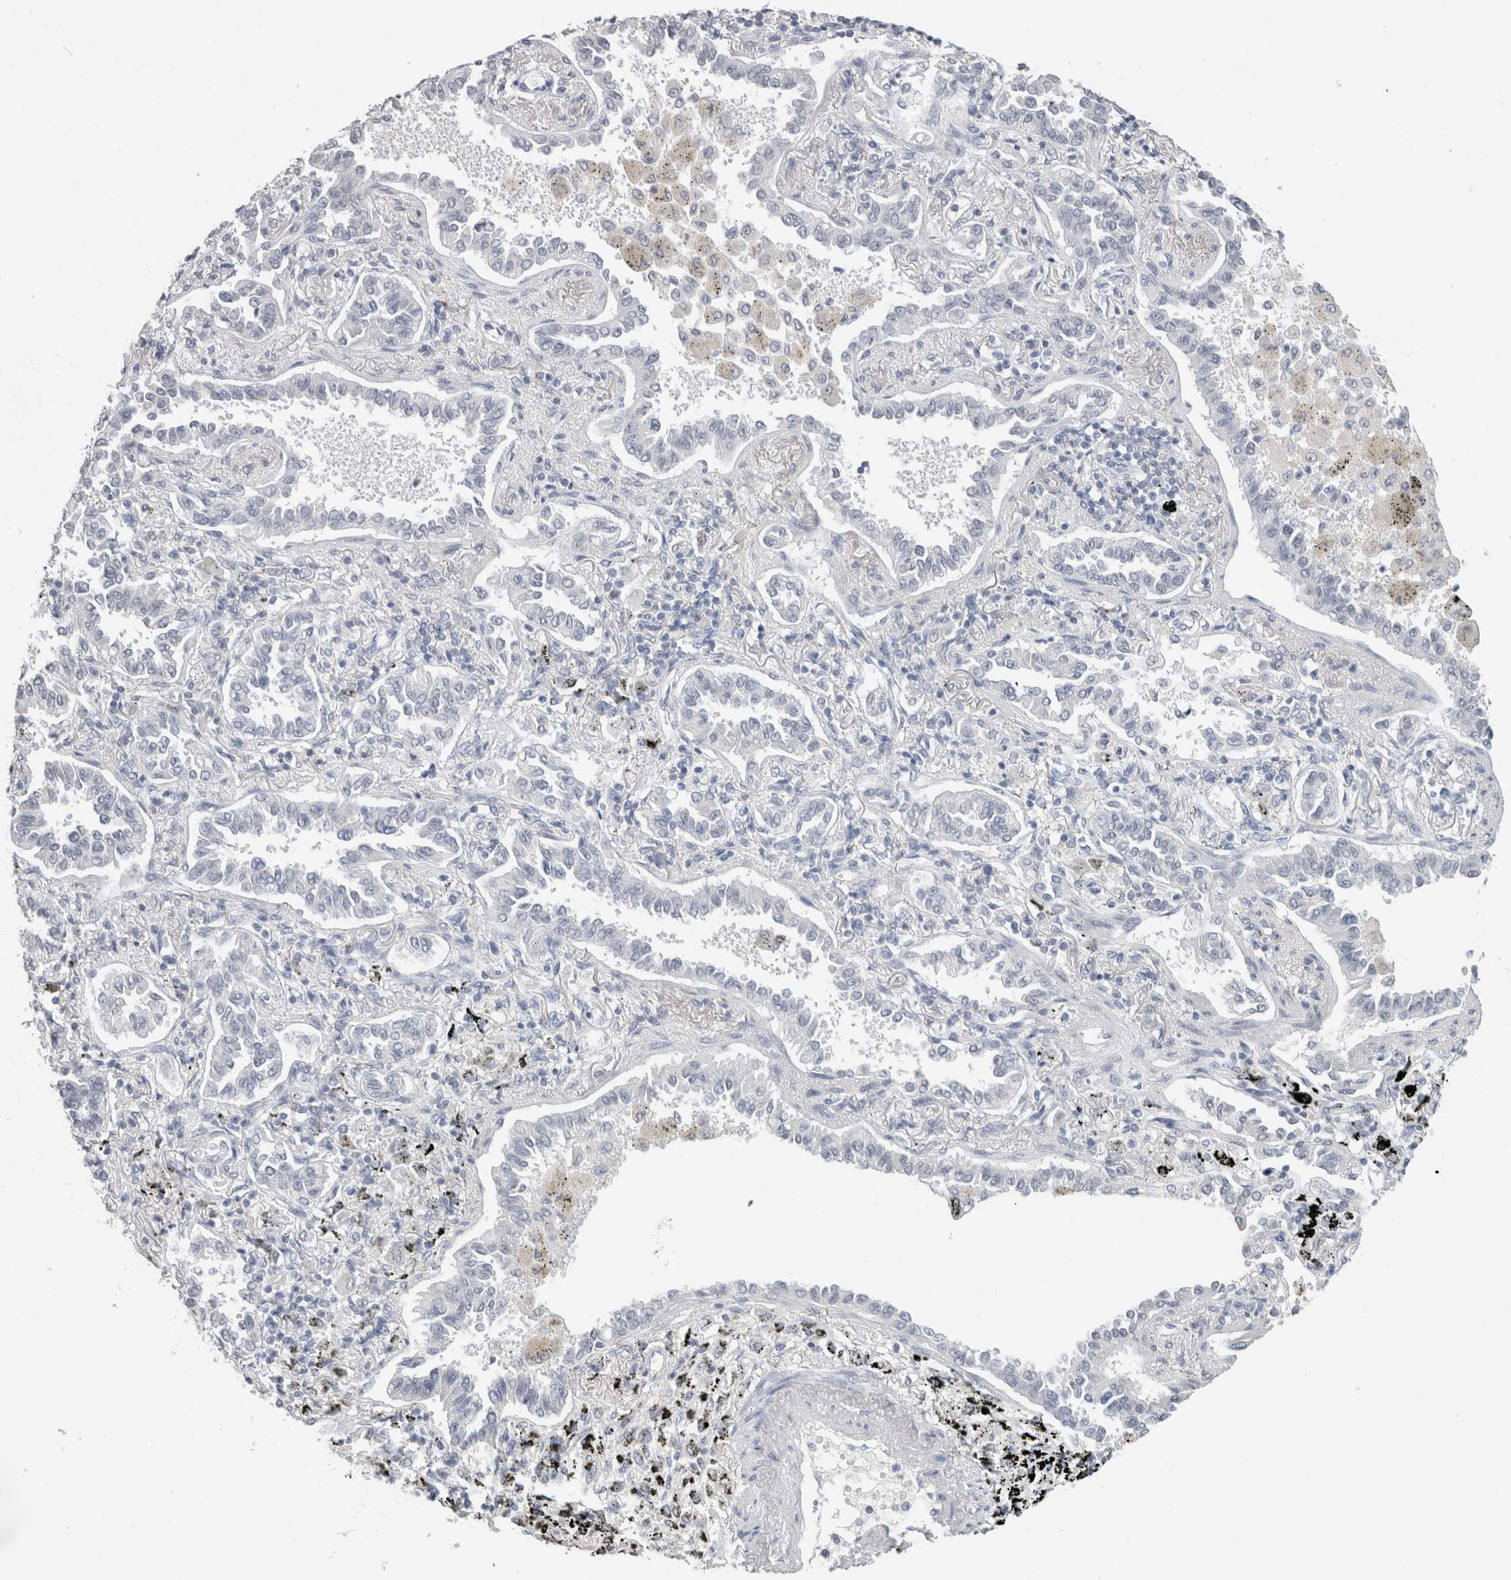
{"staining": {"intensity": "negative", "quantity": "none", "location": "none"}, "tissue": "lung cancer", "cell_type": "Tumor cells", "image_type": "cancer", "snomed": [{"axis": "morphology", "description": "Normal tissue, NOS"}, {"axis": "morphology", "description": "Adenocarcinoma, NOS"}, {"axis": "topography", "description": "Lung"}], "caption": "DAB (3,3'-diaminobenzidine) immunohistochemical staining of human lung cancer reveals no significant positivity in tumor cells.", "gene": "CADM3", "patient": {"sex": "male", "age": 59}}